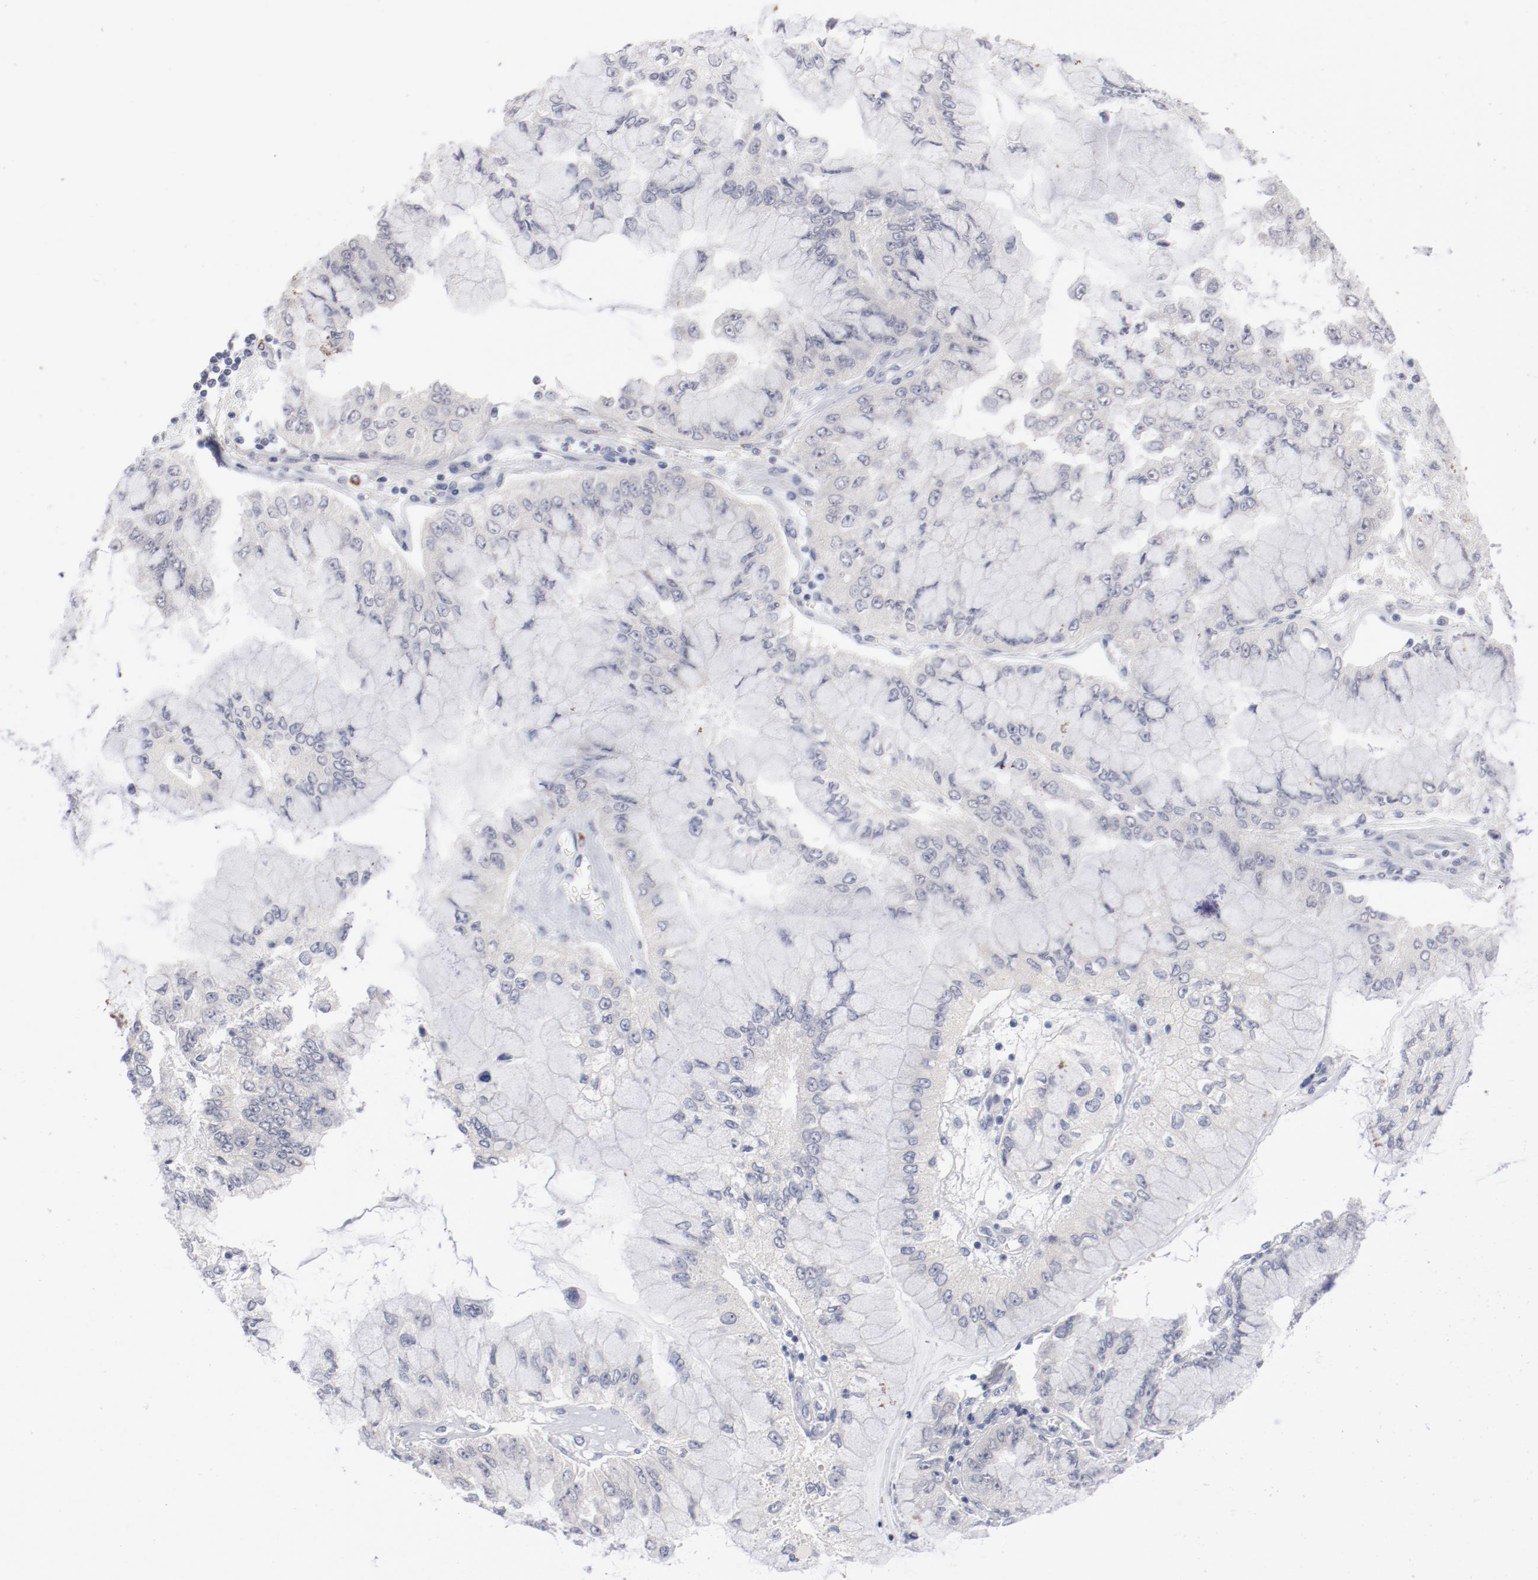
{"staining": {"intensity": "weak", "quantity": "<25%", "location": "cytoplasmic/membranous"}, "tissue": "liver cancer", "cell_type": "Tumor cells", "image_type": "cancer", "snomed": [{"axis": "morphology", "description": "Cholangiocarcinoma"}, {"axis": "topography", "description": "Liver"}], "caption": "DAB (3,3'-diaminobenzidine) immunohistochemical staining of liver cancer shows no significant staining in tumor cells.", "gene": "SH3BGR", "patient": {"sex": "female", "age": 79}}